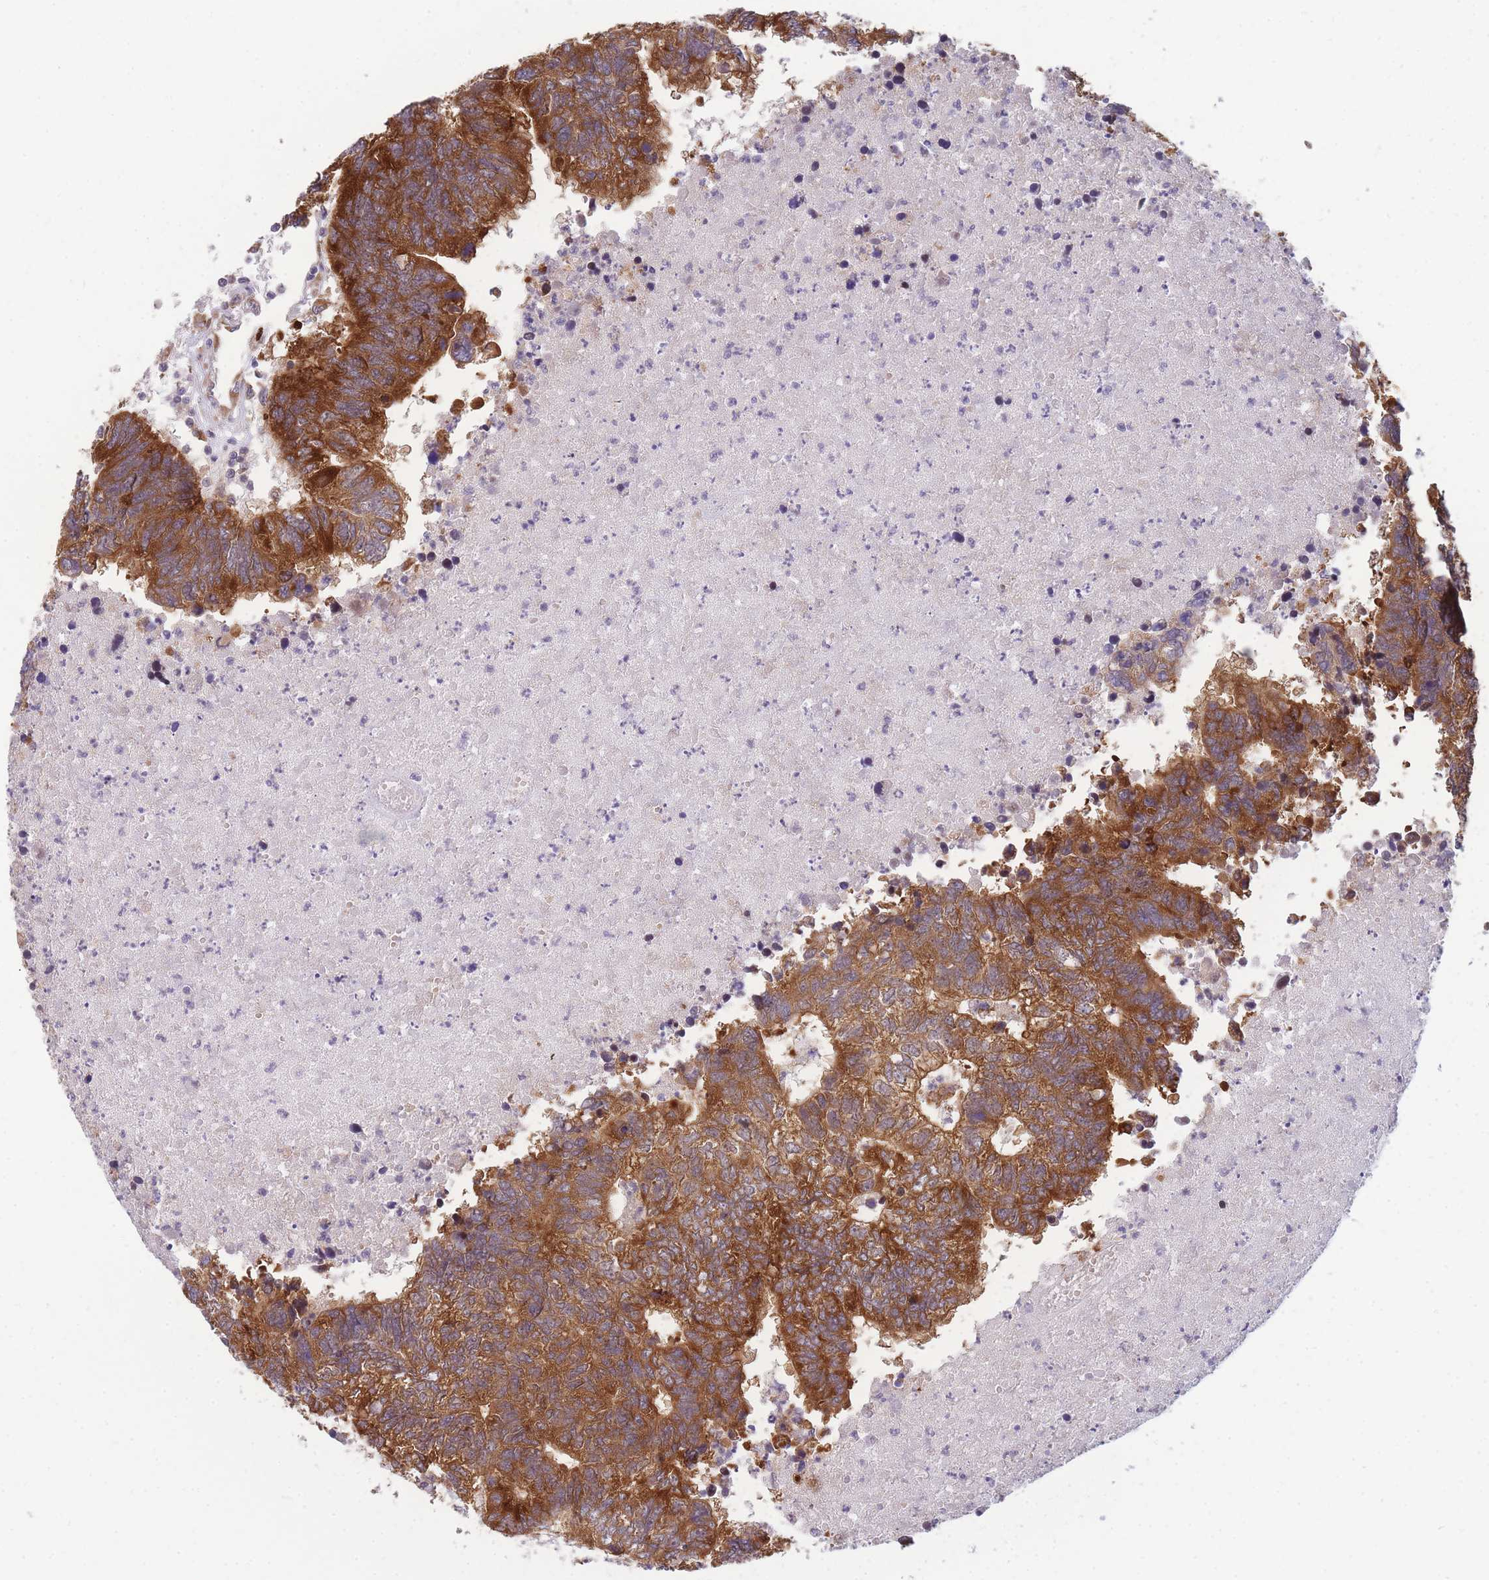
{"staining": {"intensity": "strong", "quantity": ">75%", "location": "cytoplasmic/membranous"}, "tissue": "colorectal cancer", "cell_type": "Tumor cells", "image_type": "cancer", "snomed": [{"axis": "morphology", "description": "Adenocarcinoma, NOS"}, {"axis": "topography", "description": "Colon"}], "caption": "Colorectal cancer tissue shows strong cytoplasmic/membranous expression in about >75% of tumor cells, visualized by immunohistochemistry. (Stains: DAB (3,3'-diaminobenzidine) in brown, nuclei in blue, Microscopy: brightfield microscopy at high magnification).", "gene": "MRPL23", "patient": {"sex": "female", "age": 48}}